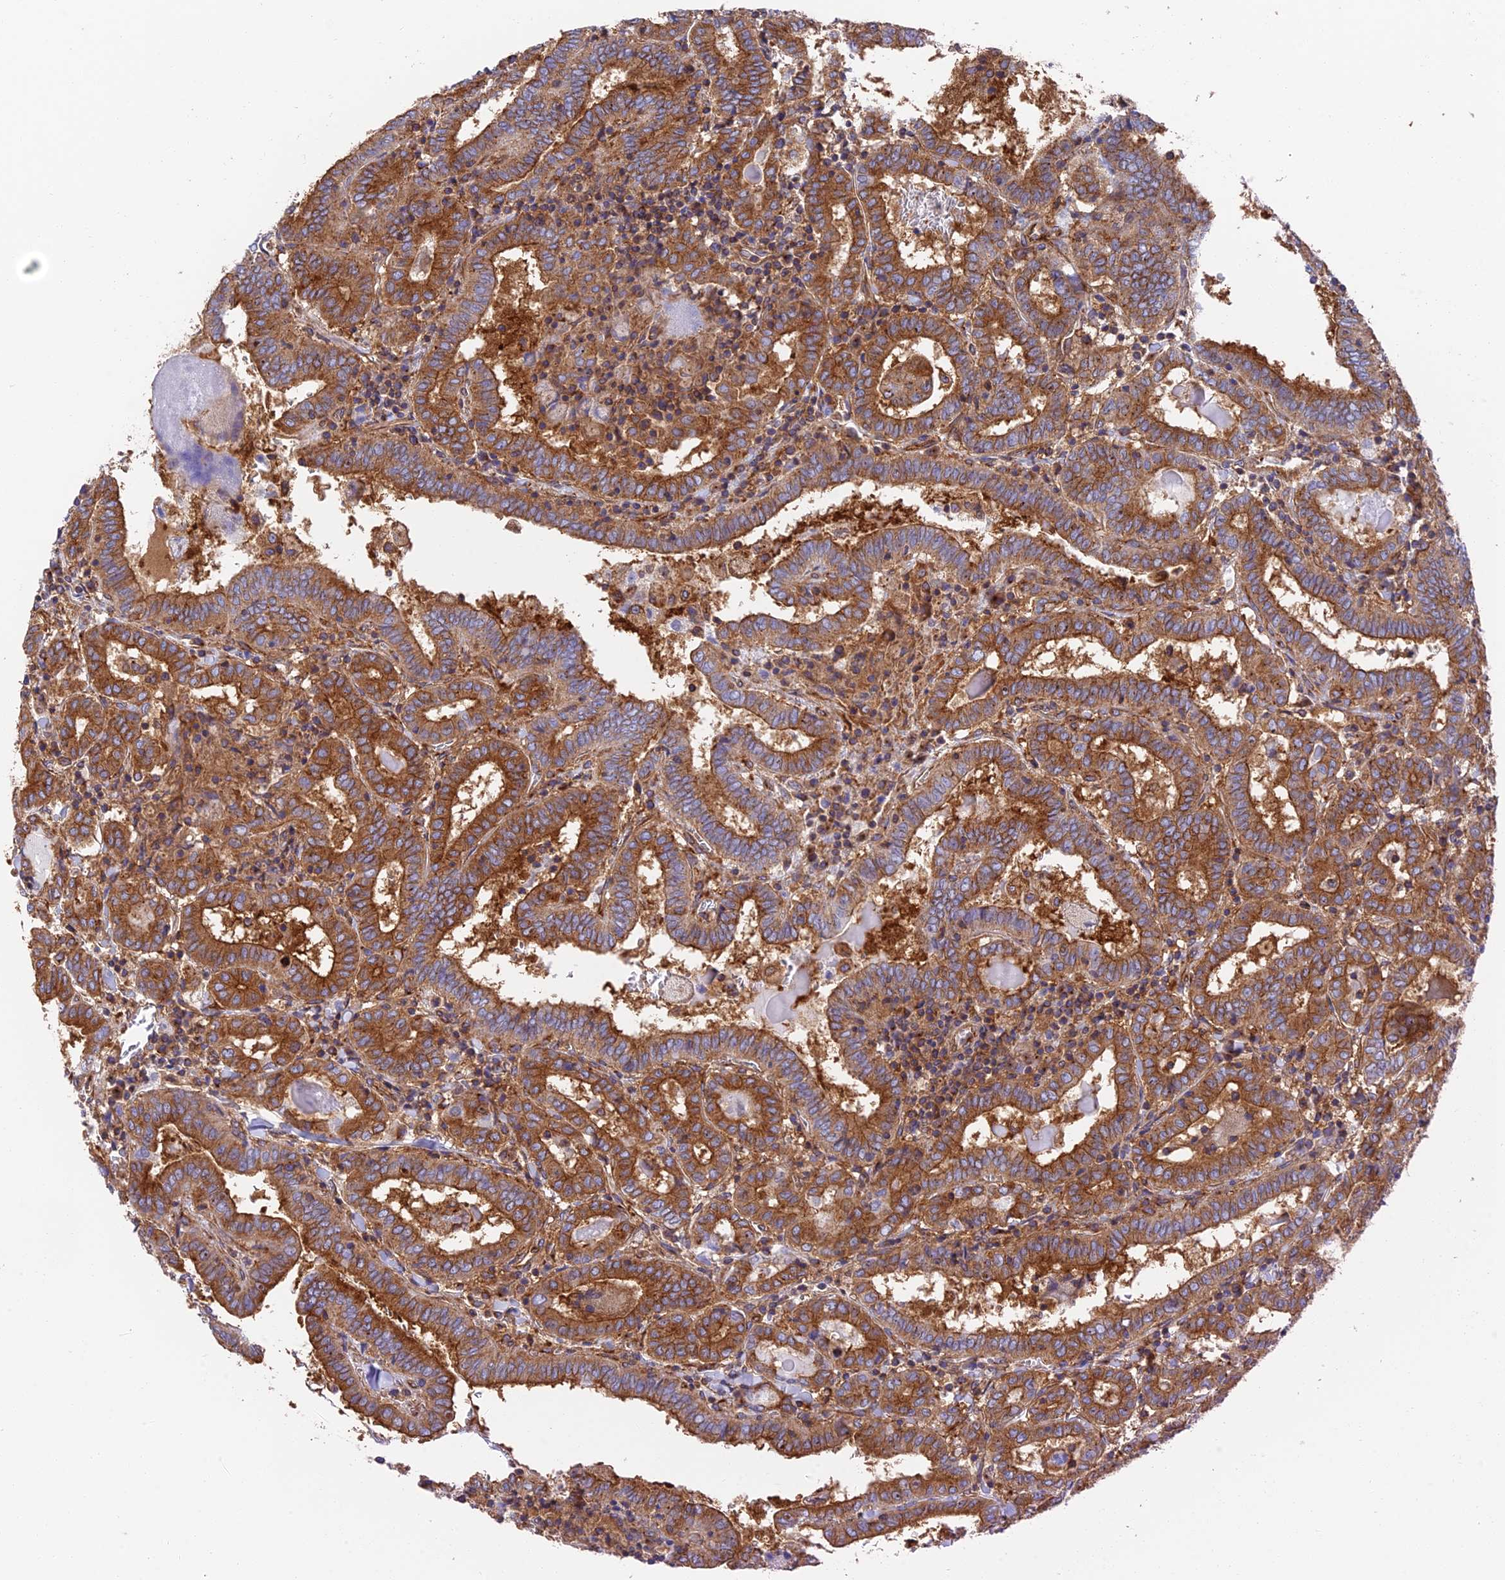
{"staining": {"intensity": "moderate", "quantity": ">75%", "location": "cytoplasmic/membranous"}, "tissue": "thyroid cancer", "cell_type": "Tumor cells", "image_type": "cancer", "snomed": [{"axis": "morphology", "description": "Papillary adenocarcinoma, NOS"}, {"axis": "topography", "description": "Thyroid gland"}], "caption": "The image demonstrates a brown stain indicating the presence of a protein in the cytoplasmic/membranous of tumor cells in thyroid cancer (papillary adenocarcinoma).", "gene": "DCTN2", "patient": {"sex": "female", "age": 72}}